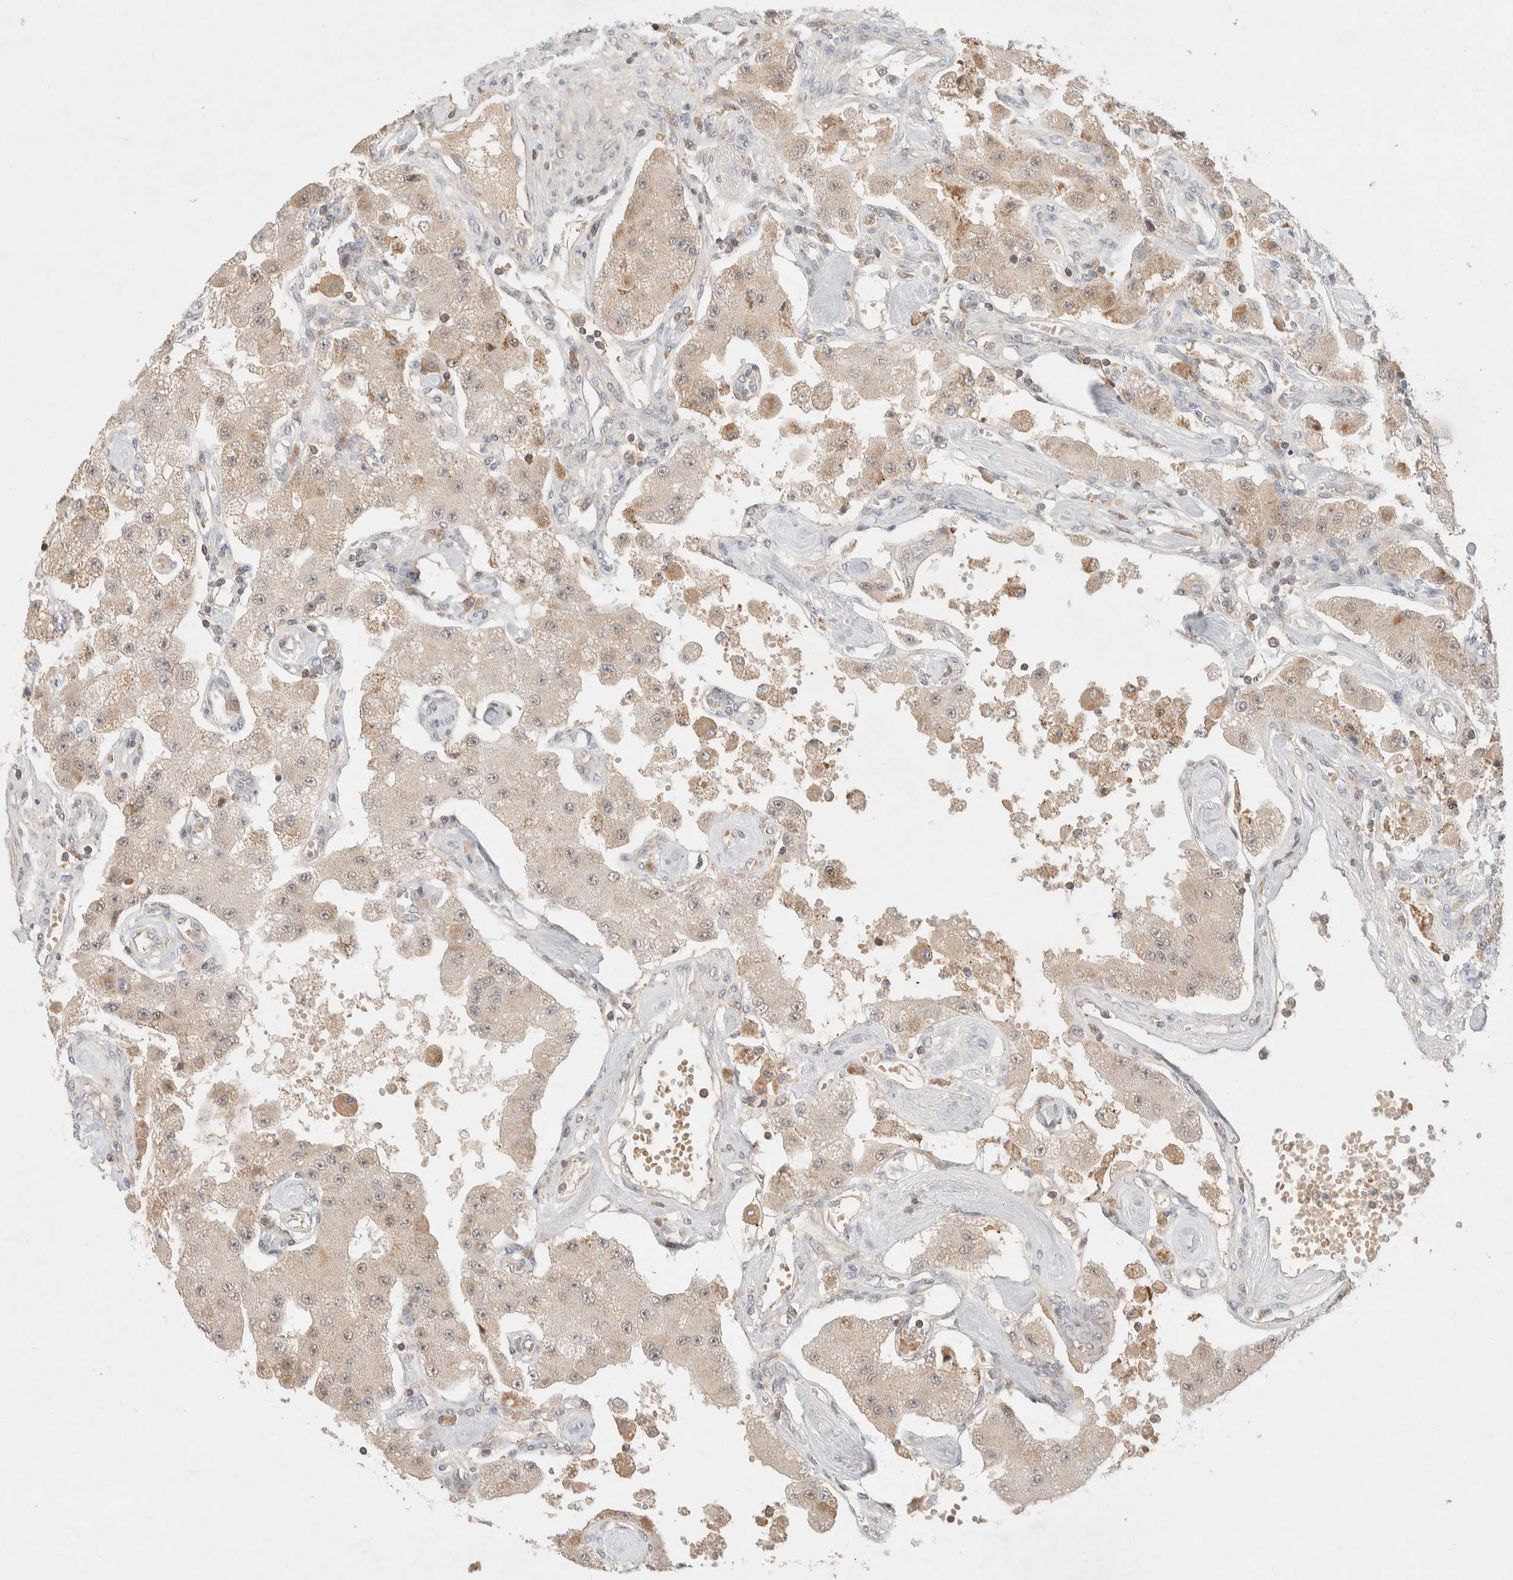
{"staining": {"intensity": "weak", "quantity": "25%-75%", "location": "cytoplasmic/membranous"}, "tissue": "carcinoid", "cell_type": "Tumor cells", "image_type": "cancer", "snomed": [{"axis": "morphology", "description": "Carcinoid, malignant, NOS"}, {"axis": "topography", "description": "Pancreas"}], "caption": "Weak cytoplasmic/membranous positivity is identified in about 25%-75% of tumor cells in carcinoid (malignant). The protein of interest is stained brown, and the nuclei are stained in blue (DAB IHC with brightfield microscopy, high magnification).", "gene": "MRM3", "patient": {"sex": "male", "age": 41}}